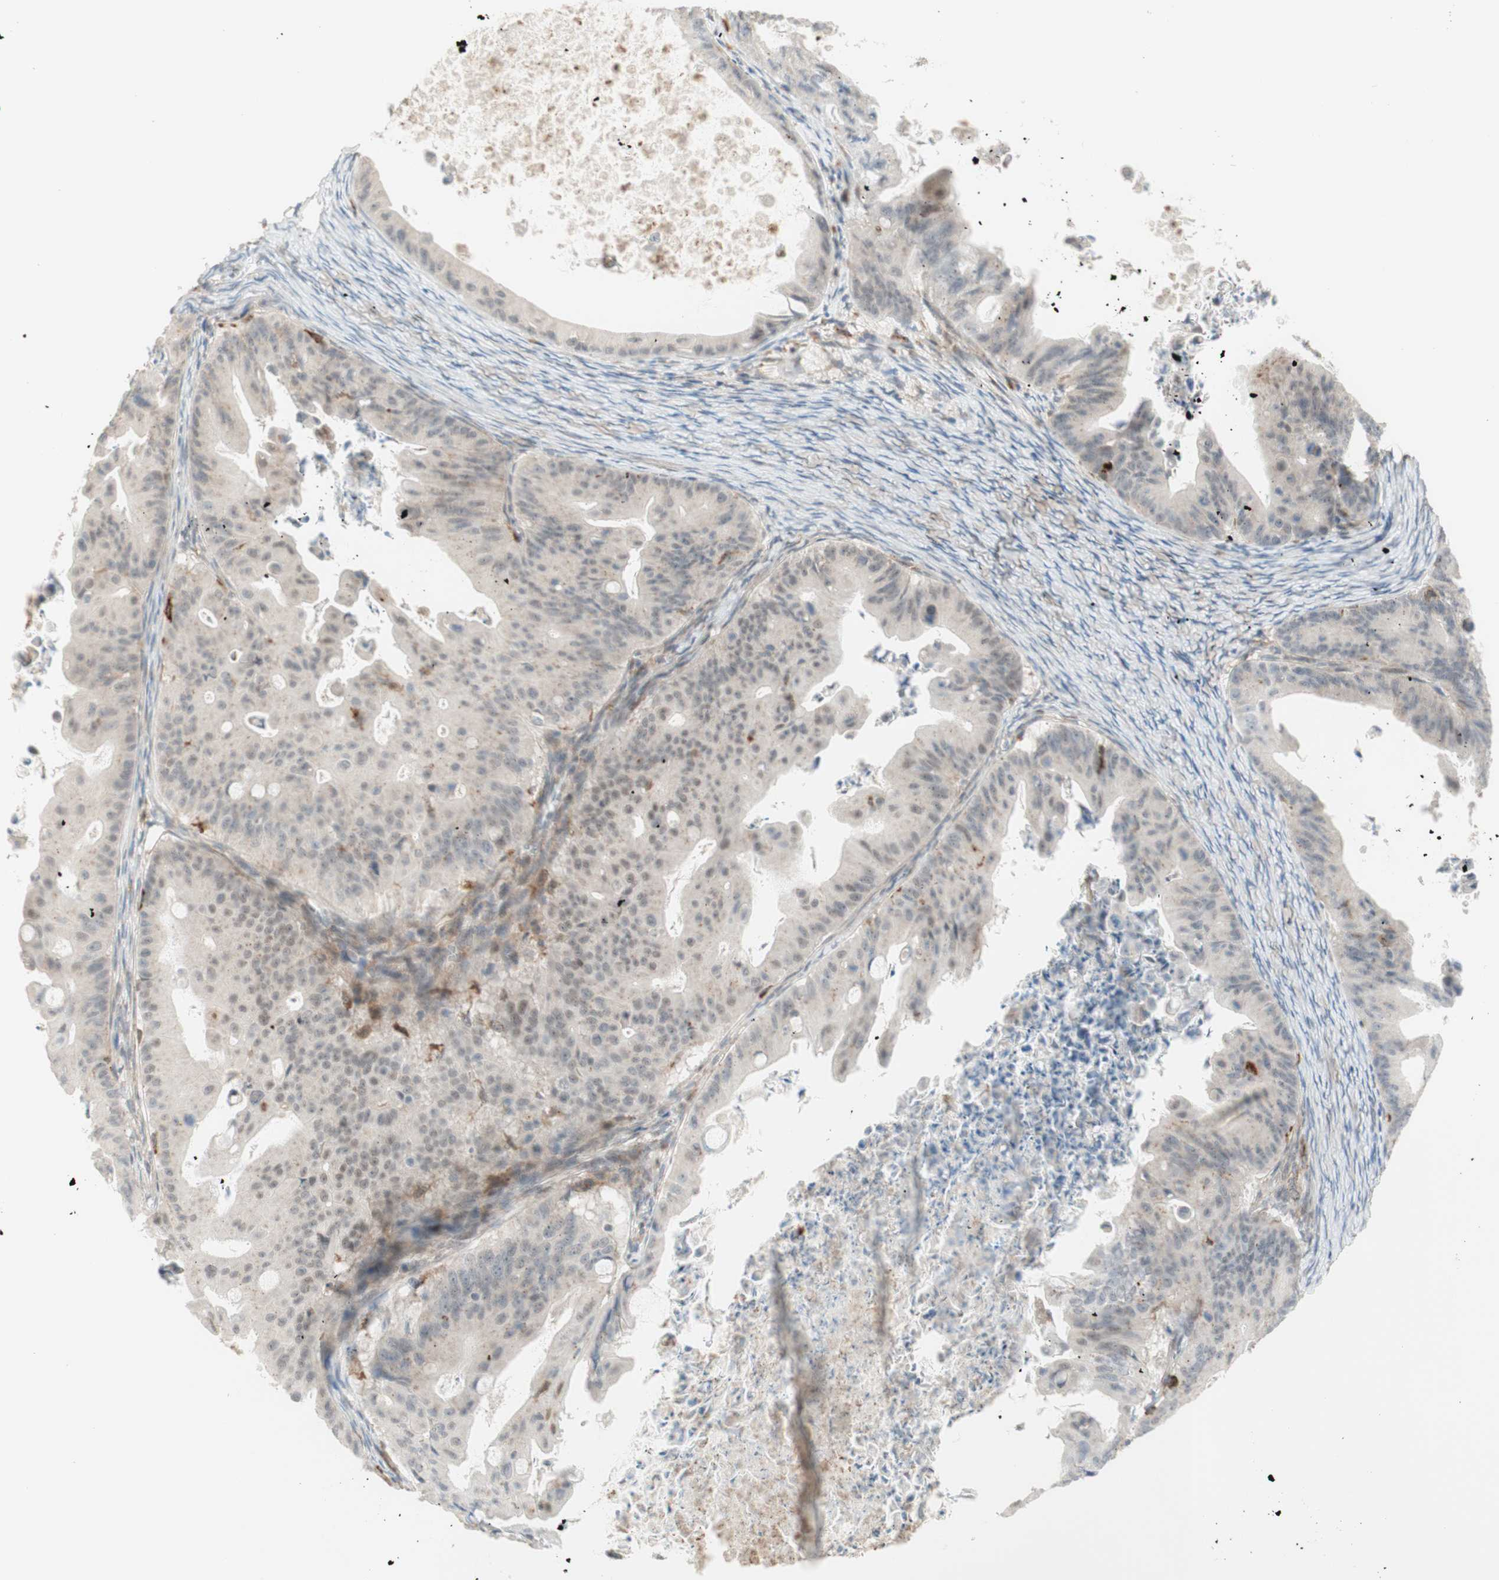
{"staining": {"intensity": "moderate", "quantity": "<25%", "location": "cytoplasmic/membranous"}, "tissue": "ovarian cancer", "cell_type": "Tumor cells", "image_type": "cancer", "snomed": [{"axis": "morphology", "description": "Cystadenocarcinoma, mucinous, NOS"}, {"axis": "topography", "description": "Ovary"}], "caption": "DAB immunohistochemical staining of mucinous cystadenocarcinoma (ovarian) shows moderate cytoplasmic/membranous protein staining in approximately <25% of tumor cells.", "gene": "GAPT", "patient": {"sex": "female", "age": 37}}